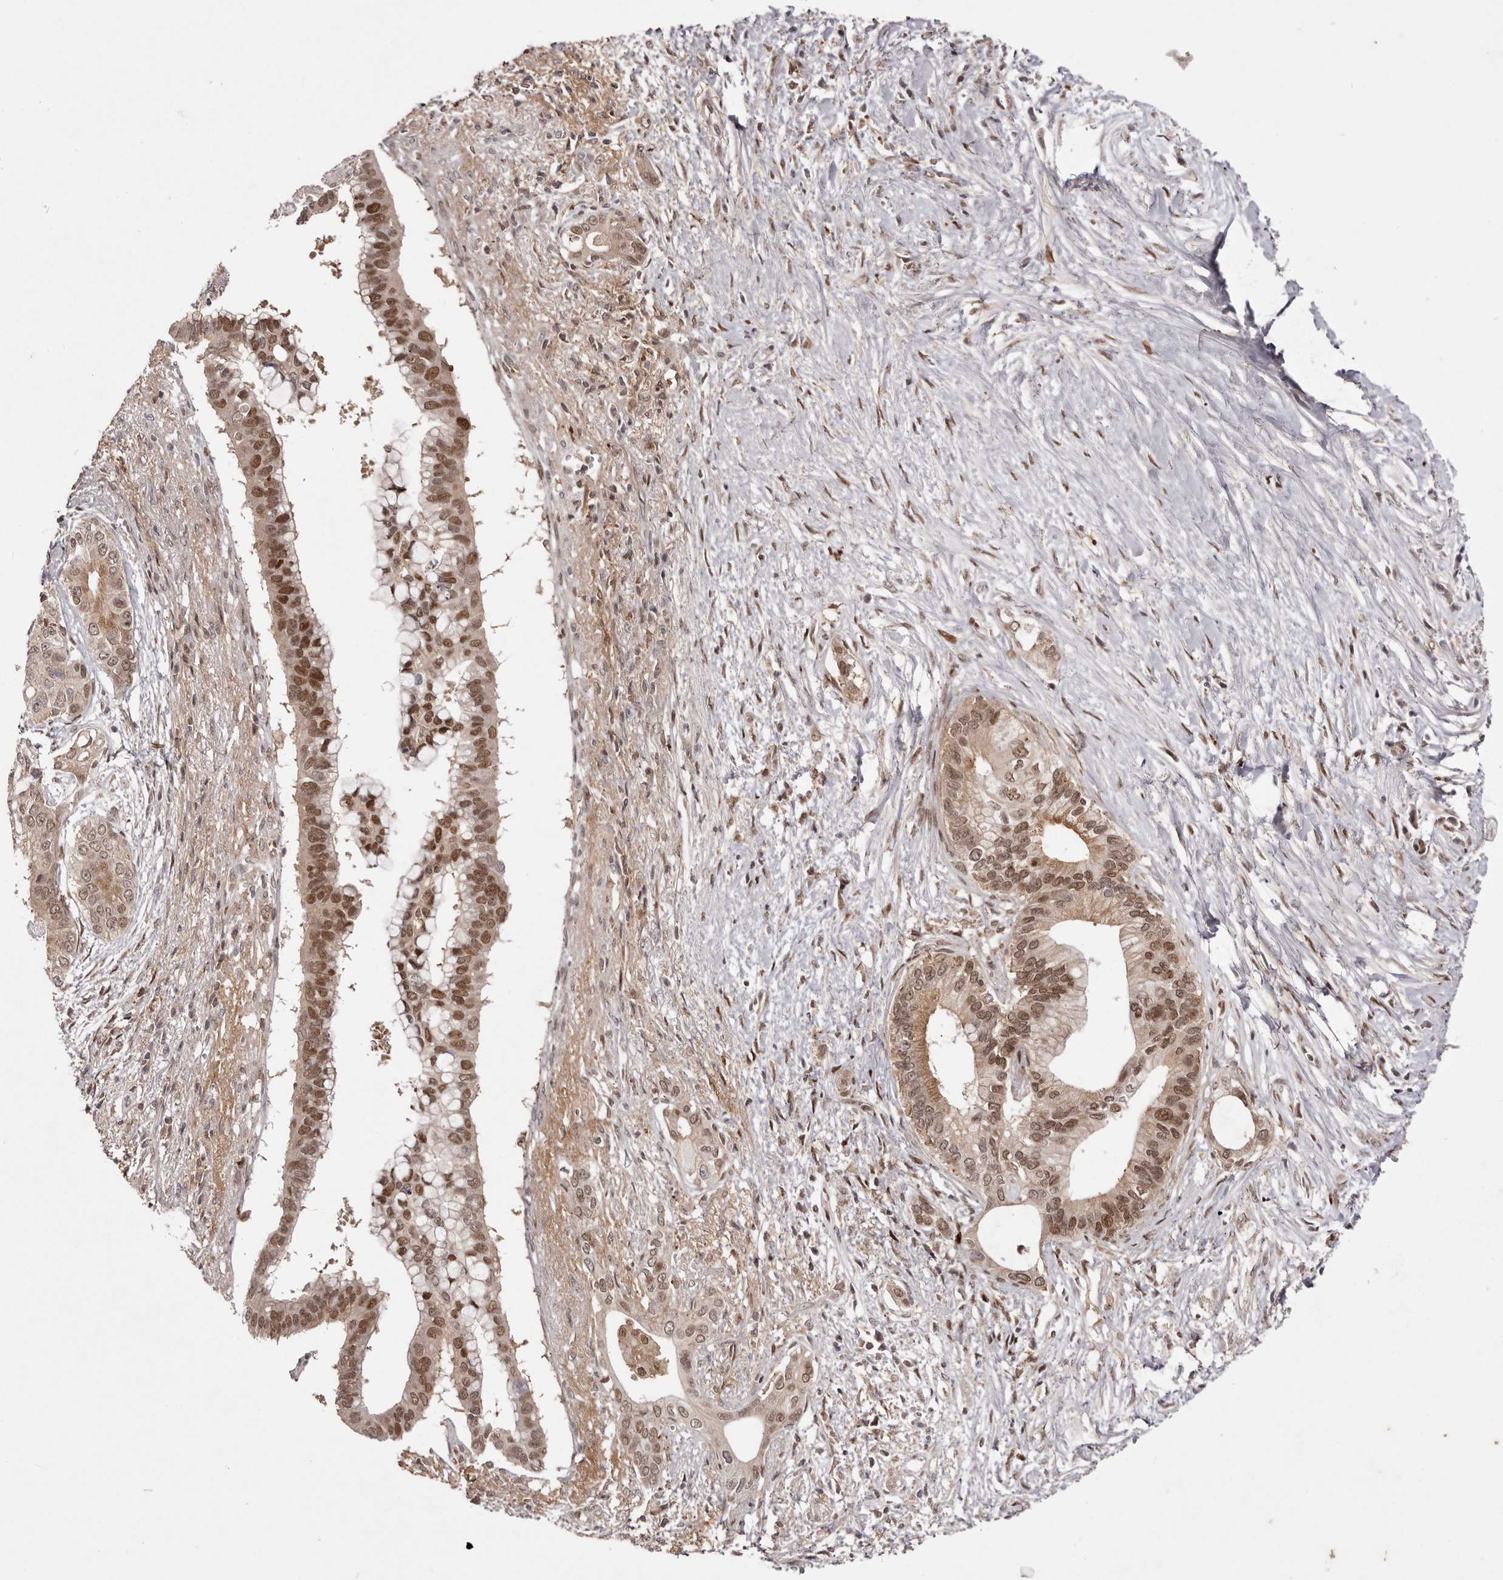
{"staining": {"intensity": "moderate", "quantity": ">75%", "location": "cytoplasmic/membranous,nuclear"}, "tissue": "pancreatic cancer", "cell_type": "Tumor cells", "image_type": "cancer", "snomed": [{"axis": "morphology", "description": "Normal tissue, NOS"}, {"axis": "morphology", "description": "Adenocarcinoma, NOS"}, {"axis": "topography", "description": "Pancreas"}, {"axis": "topography", "description": "Peripheral nerve tissue"}], "caption": "Immunohistochemical staining of human pancreatic cancer (adenocarcinoma) shows medium levels of moderate cytoplasmic/membranous and nuclear staining in approximately >75% of tumor cells. The staining was performed using DAB to visualize the protein expression in brown, while the nuclei were stained in blue with hematoxylin (Magnification: 20x).", "gene": "FBXO5", "patient": {"sex": "male", "age": 59}}